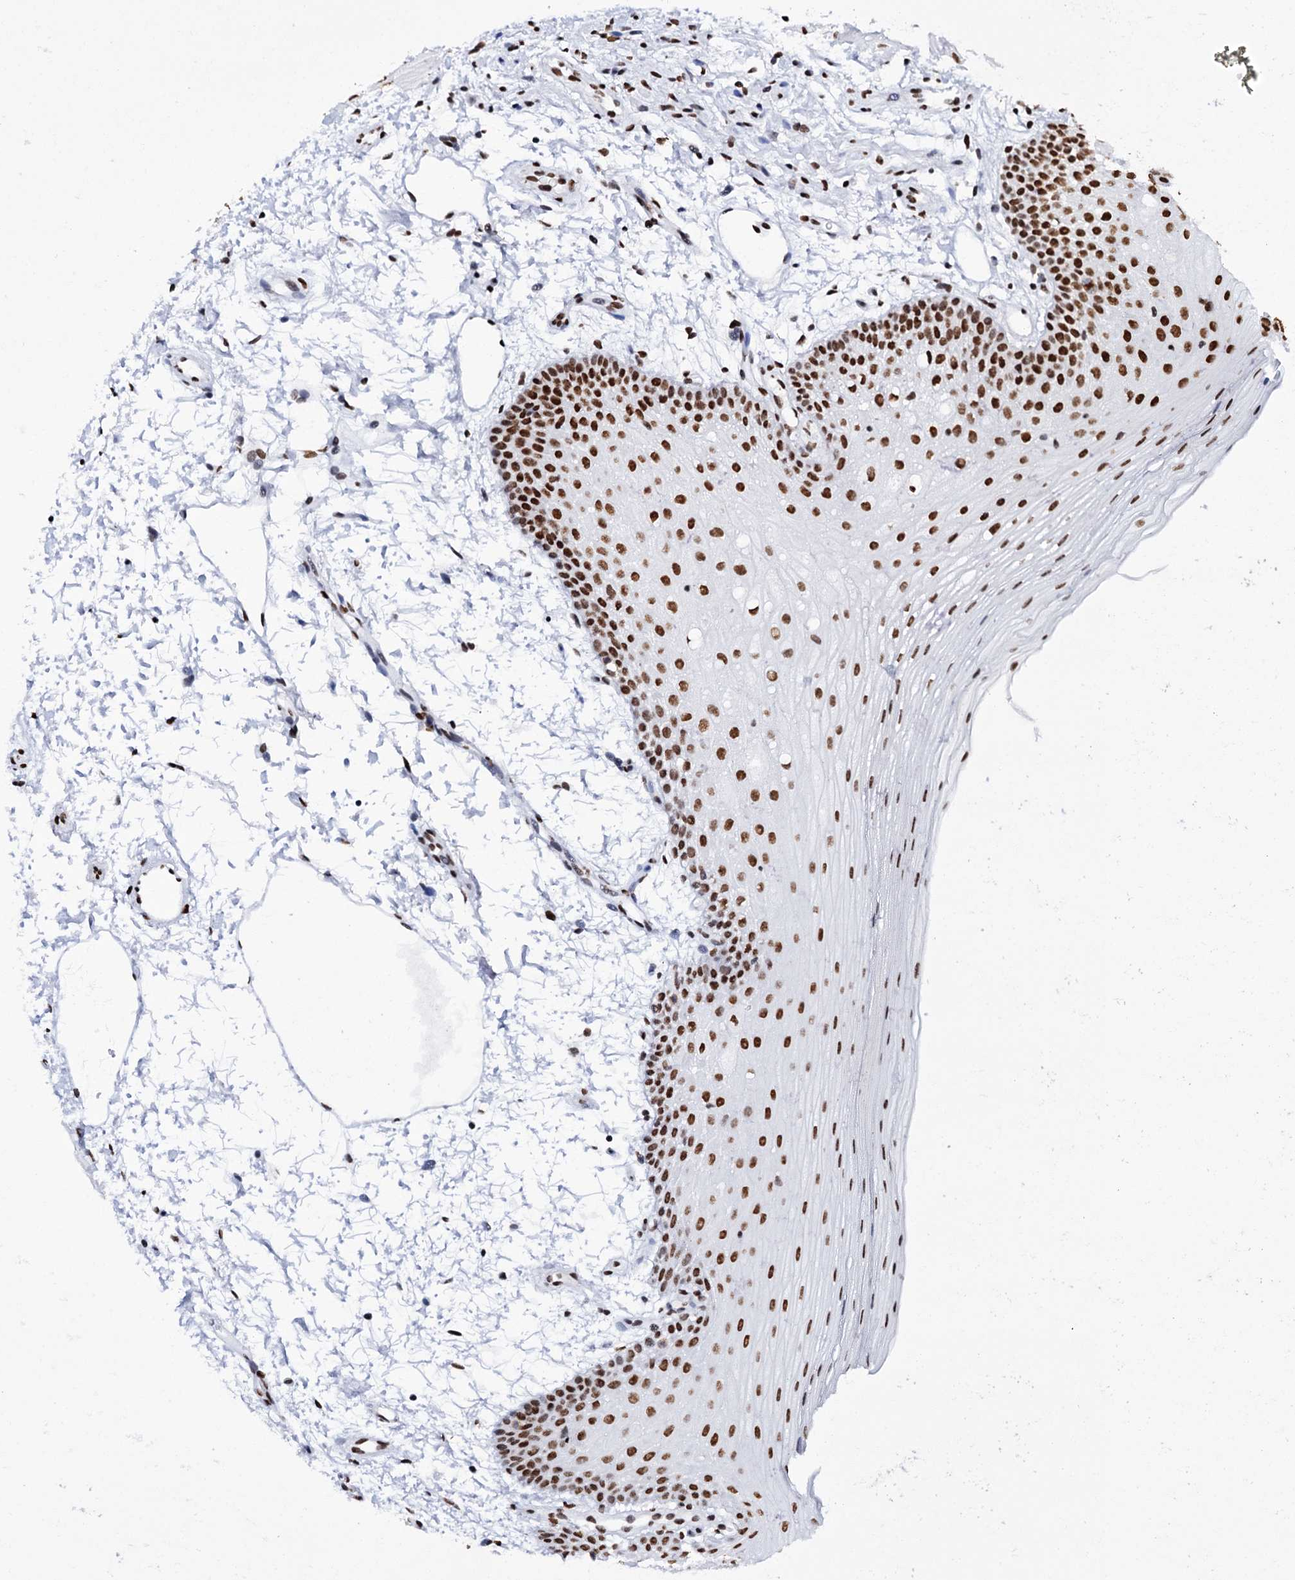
{"staining": {"intensity": "strong", "quantity": ">75%", "location": "nuclear"}, "tissue": "oral mucosa", "cell_type": "Squamous epithelial cells", "image_type": "normal", "snomed": [{"axis": "morphology", "description": "Normal tissue, NOS"}, {"axis": "topography", "description": "Oral tissue"}], "caption": "Oral mucosa stained with DAB IHC reveals high levels of strong nuclear staining in about >75% of squamous epithelial cells. (Brightfield microscopy of DAB IHC at high magnification).", "gene": "MATR3", "patient": {"sex": "male", "age": 68}}